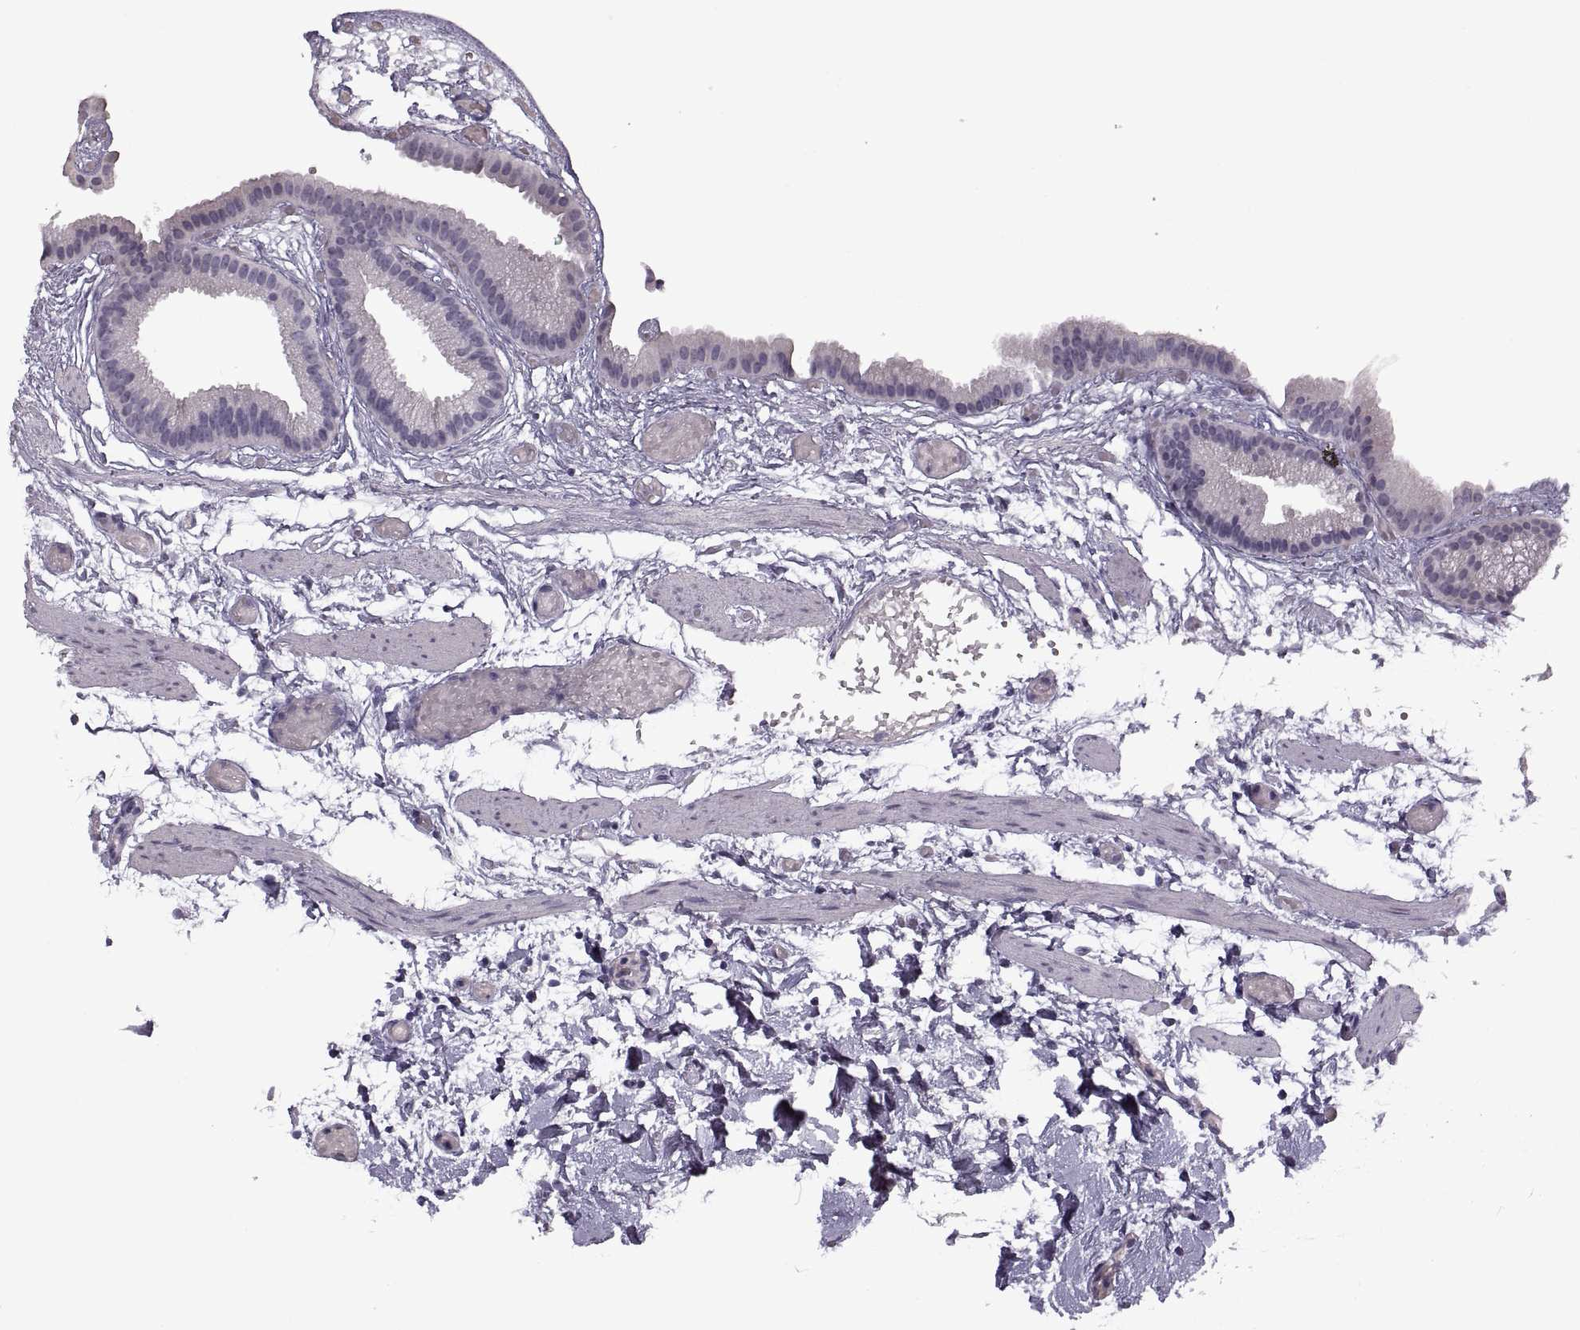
{"staining": {"intensity": "negative", "quantity": "none", "location": "none"}, "tissue": "gallbladder", "cell_type": "Glandular cells", "image_type": "normal", "snomed": [{"axis": "morphology", "description": "Normal tissue, NOS"}, {"axis": "topography", "description": "Gallbladder"}], "caption": "IHC of benign gallbladder displays no expression in glandular cells.", "gene": "PAGE2B", "patient": {"sex": "female", "age": 45}}